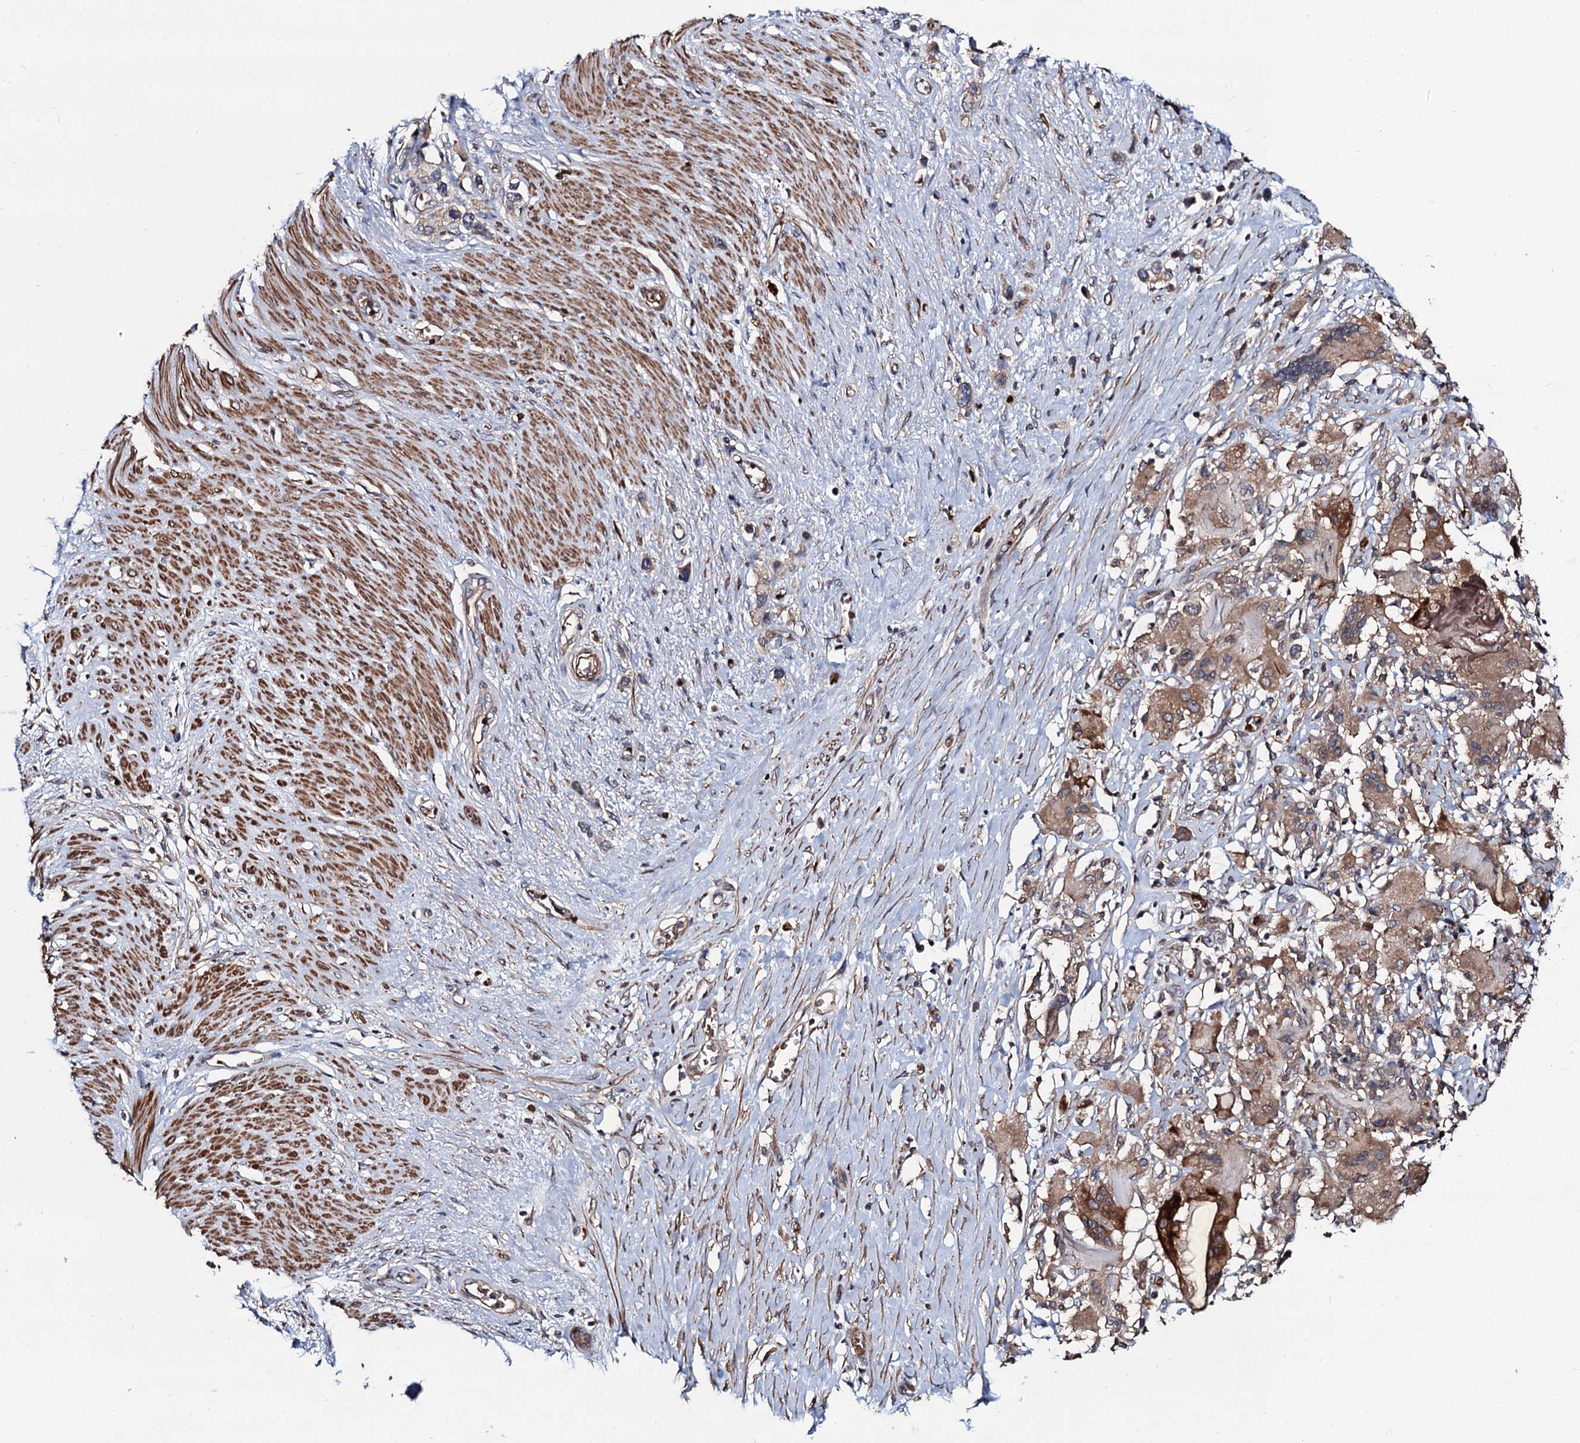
{"staining": {"intensity": "moderate", "quantity": "25%-75%", "location": "cytoplasmic/membranous"}, "tissue": "stomach cancer", "cell_type": "Tumor cells", "image_type": "cancer", "snomed": [{"axis": "morphology", "description": "Adenocarcinoma, NOS"}, {"axis": "morphology", "description": "Adenocarcinoma, High grade"}, {"axis": "topography", "description": "Stomach, upper"}, {"axis": "topography", "description": "Stomach, lower"}], "caption": "Immunohistochemistry of human stomach cancer exhibits medium levels of moderate cytoplasmic/membranous staining in approximately 25%-75% of tumor cells.", "gene": "KXD1", "patient": {"sex": "female", "age": 65}}